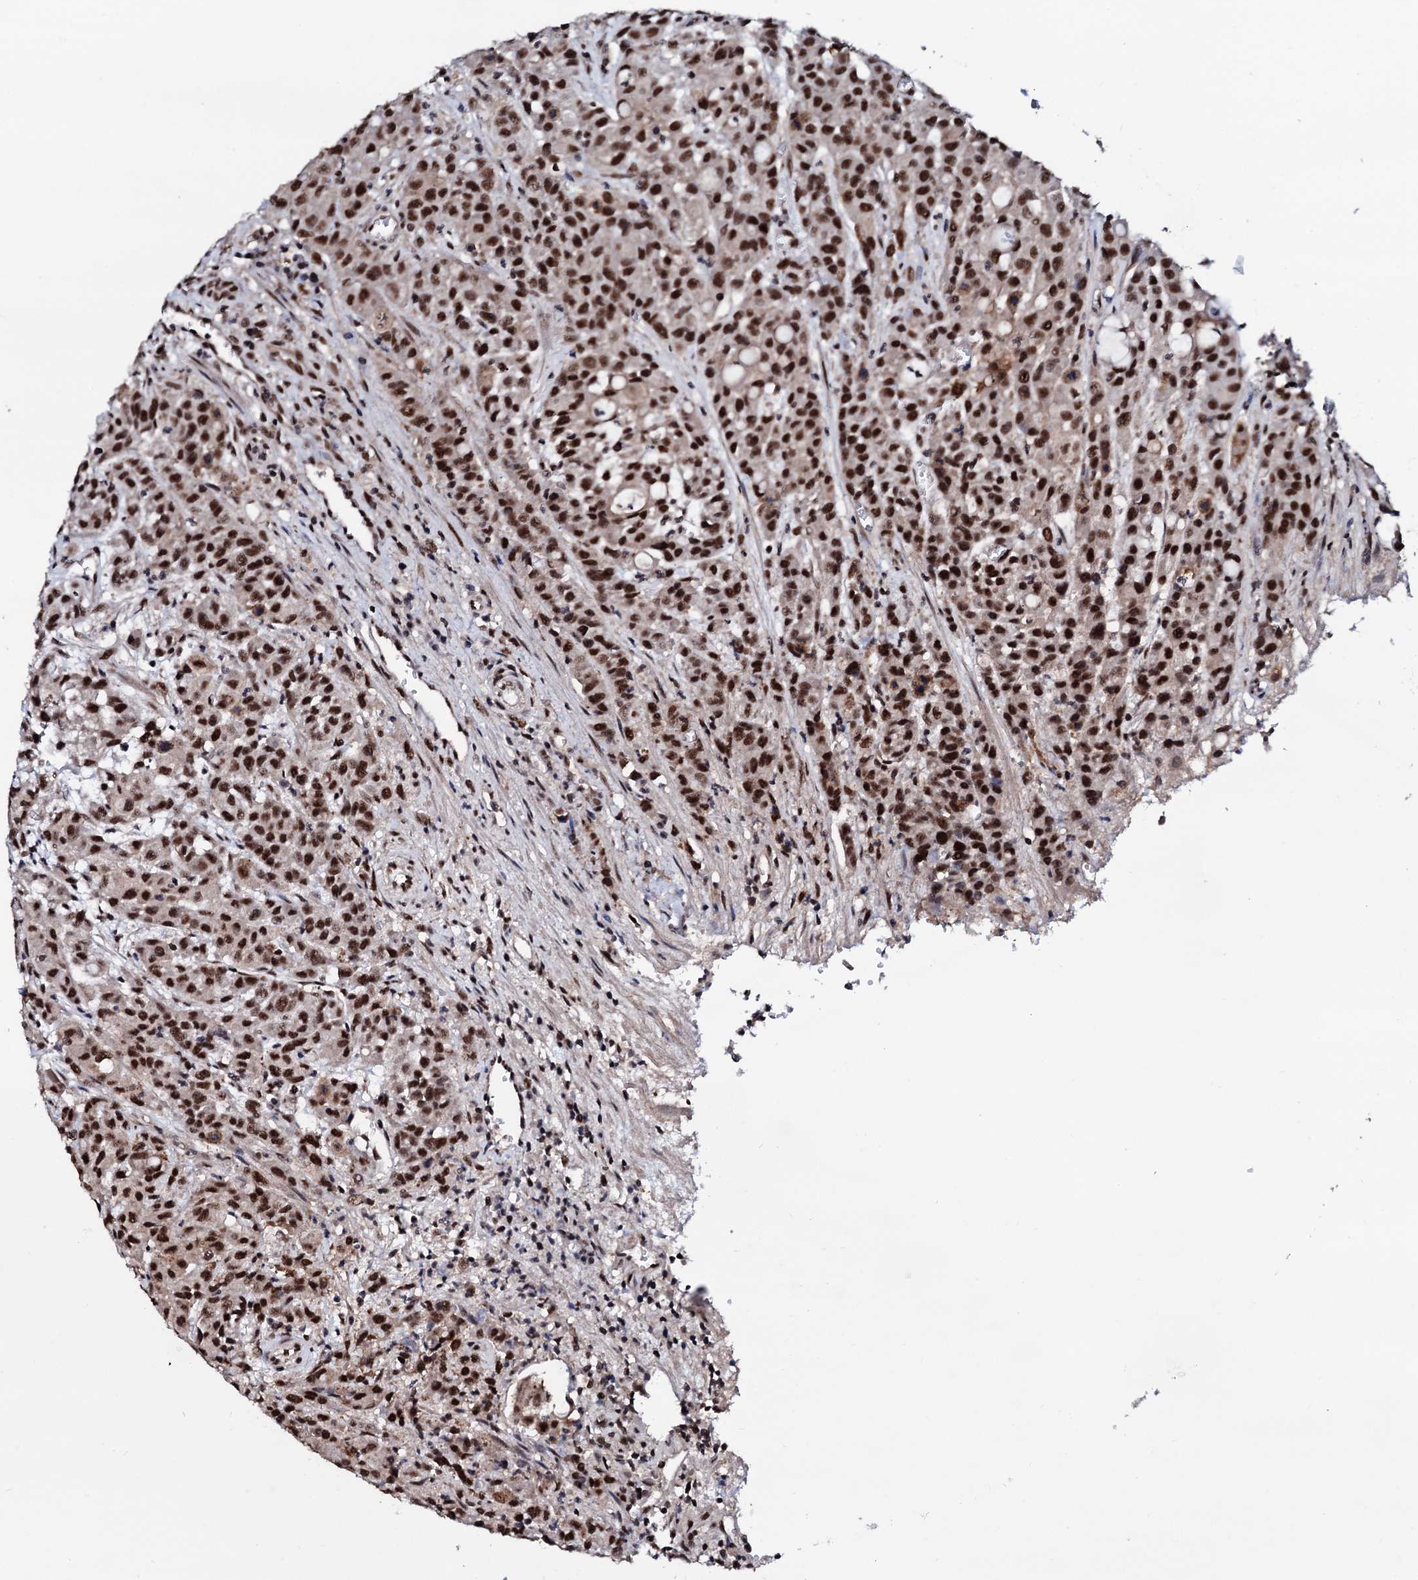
{"staining": {"intensity": "strong", "quantity": ">75%", "location": "nuclear"}, "tissue": "colorectal cancer", "cell_type": "Tumor cells", "image_type": "cancer", "snomed": [{"axis": "morphology", "description": "Adenocarcinoma, NOS"}, {"axis": "topography", "description": "Colon"}], "caption": "Immunohistochemical staining of colorectal adenocarcinoma displays high levels of strong nuclear staining in approximately >75% of tumor cells. The protein of interest is shown in brown color, while the nuclei are stained blue.", "gene": "PRPF18", "patient": {"sex": "male", "age": 62}}